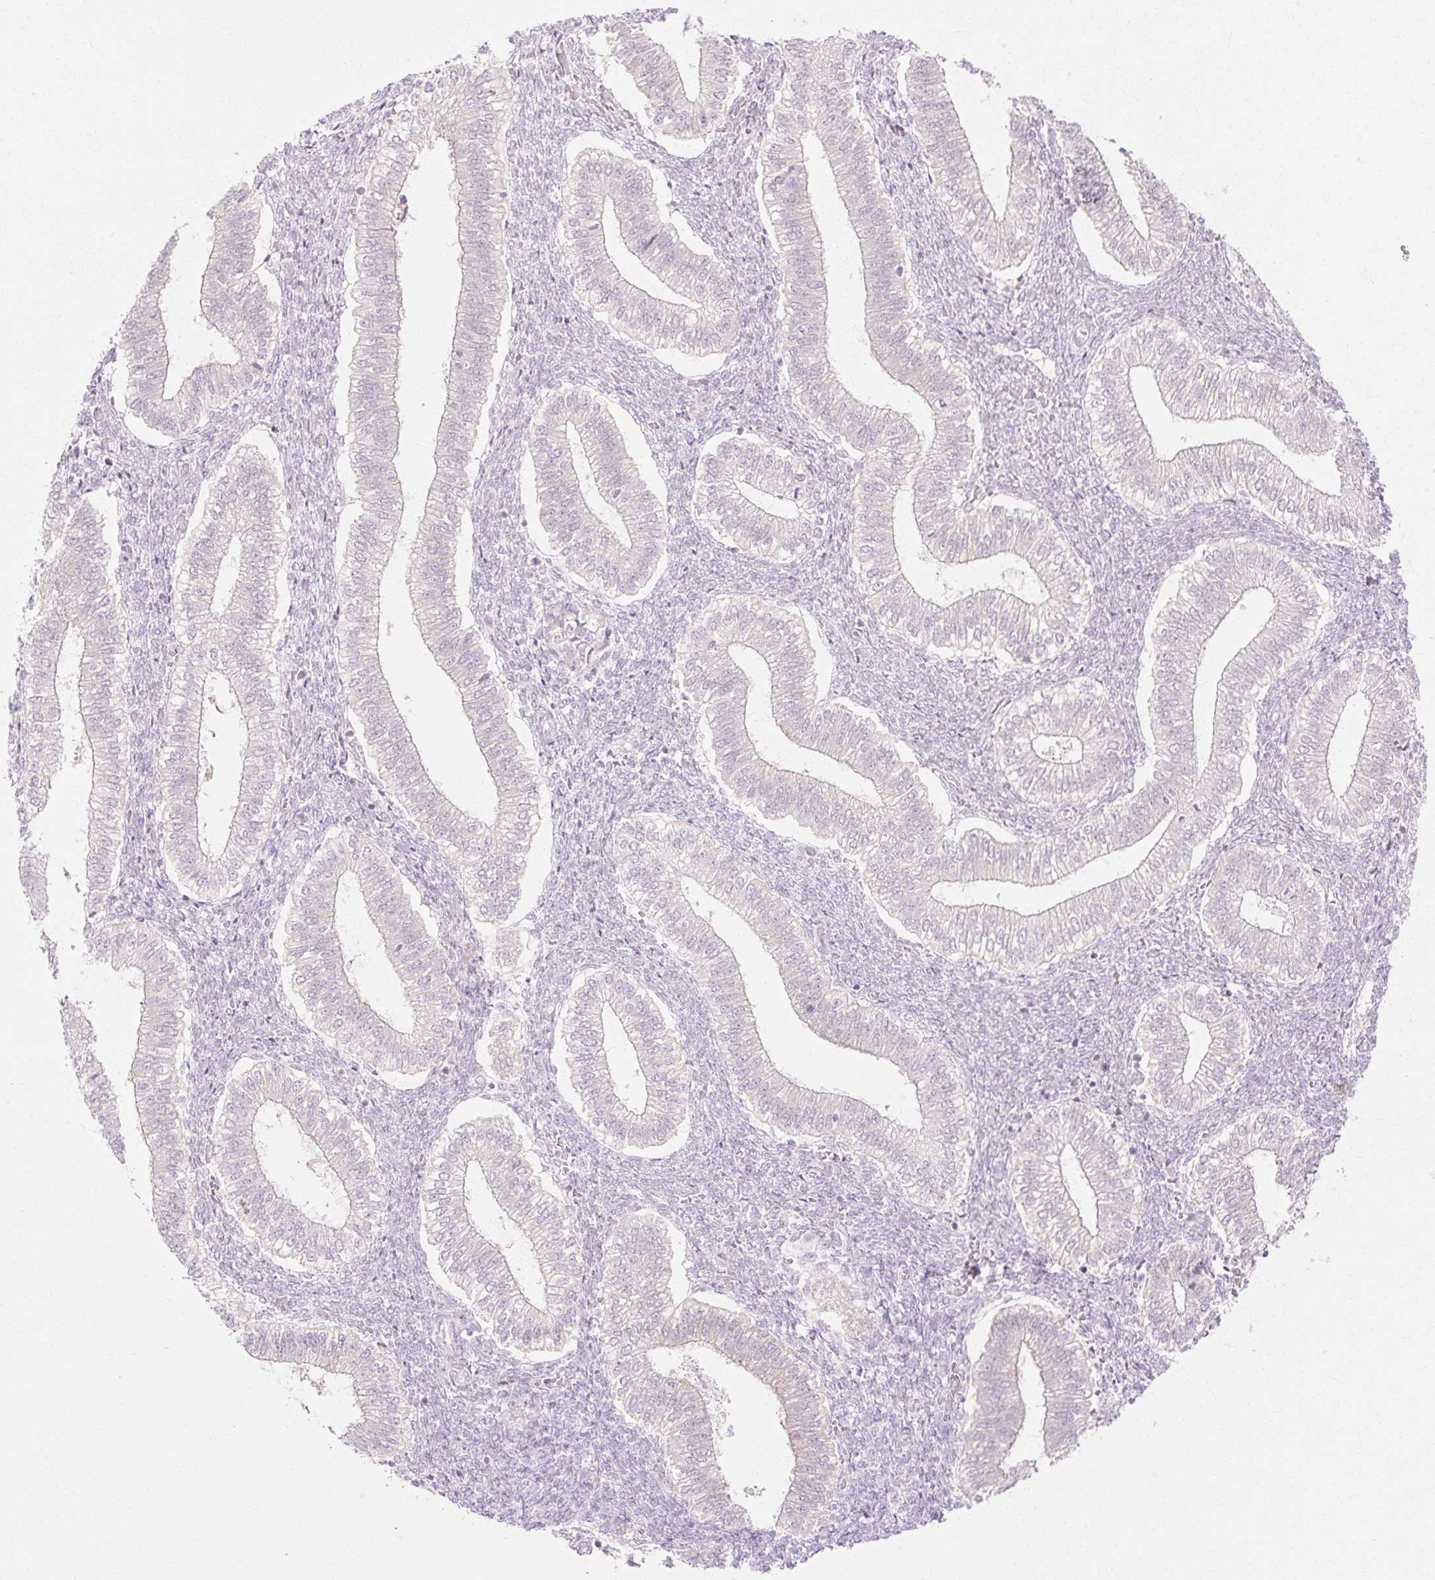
{"staining": {"intensity": "negative", "quantity": "none", "location": "none"}, "tissue": "endometrium", "cell_type": "Cells in endometrial stroma", "image_type": "normal", "snomed": [{"axis": "morphology", "description": "Normal tissue, NOS"}, {"axis": "topography", "description": "Endometrium"}], "caption": "Image shows no significant protein staining in cells in endometrial stroma of benign endometrium.", "gene": "C3orf49", "patient": {"sex": "female", "age": 25}}